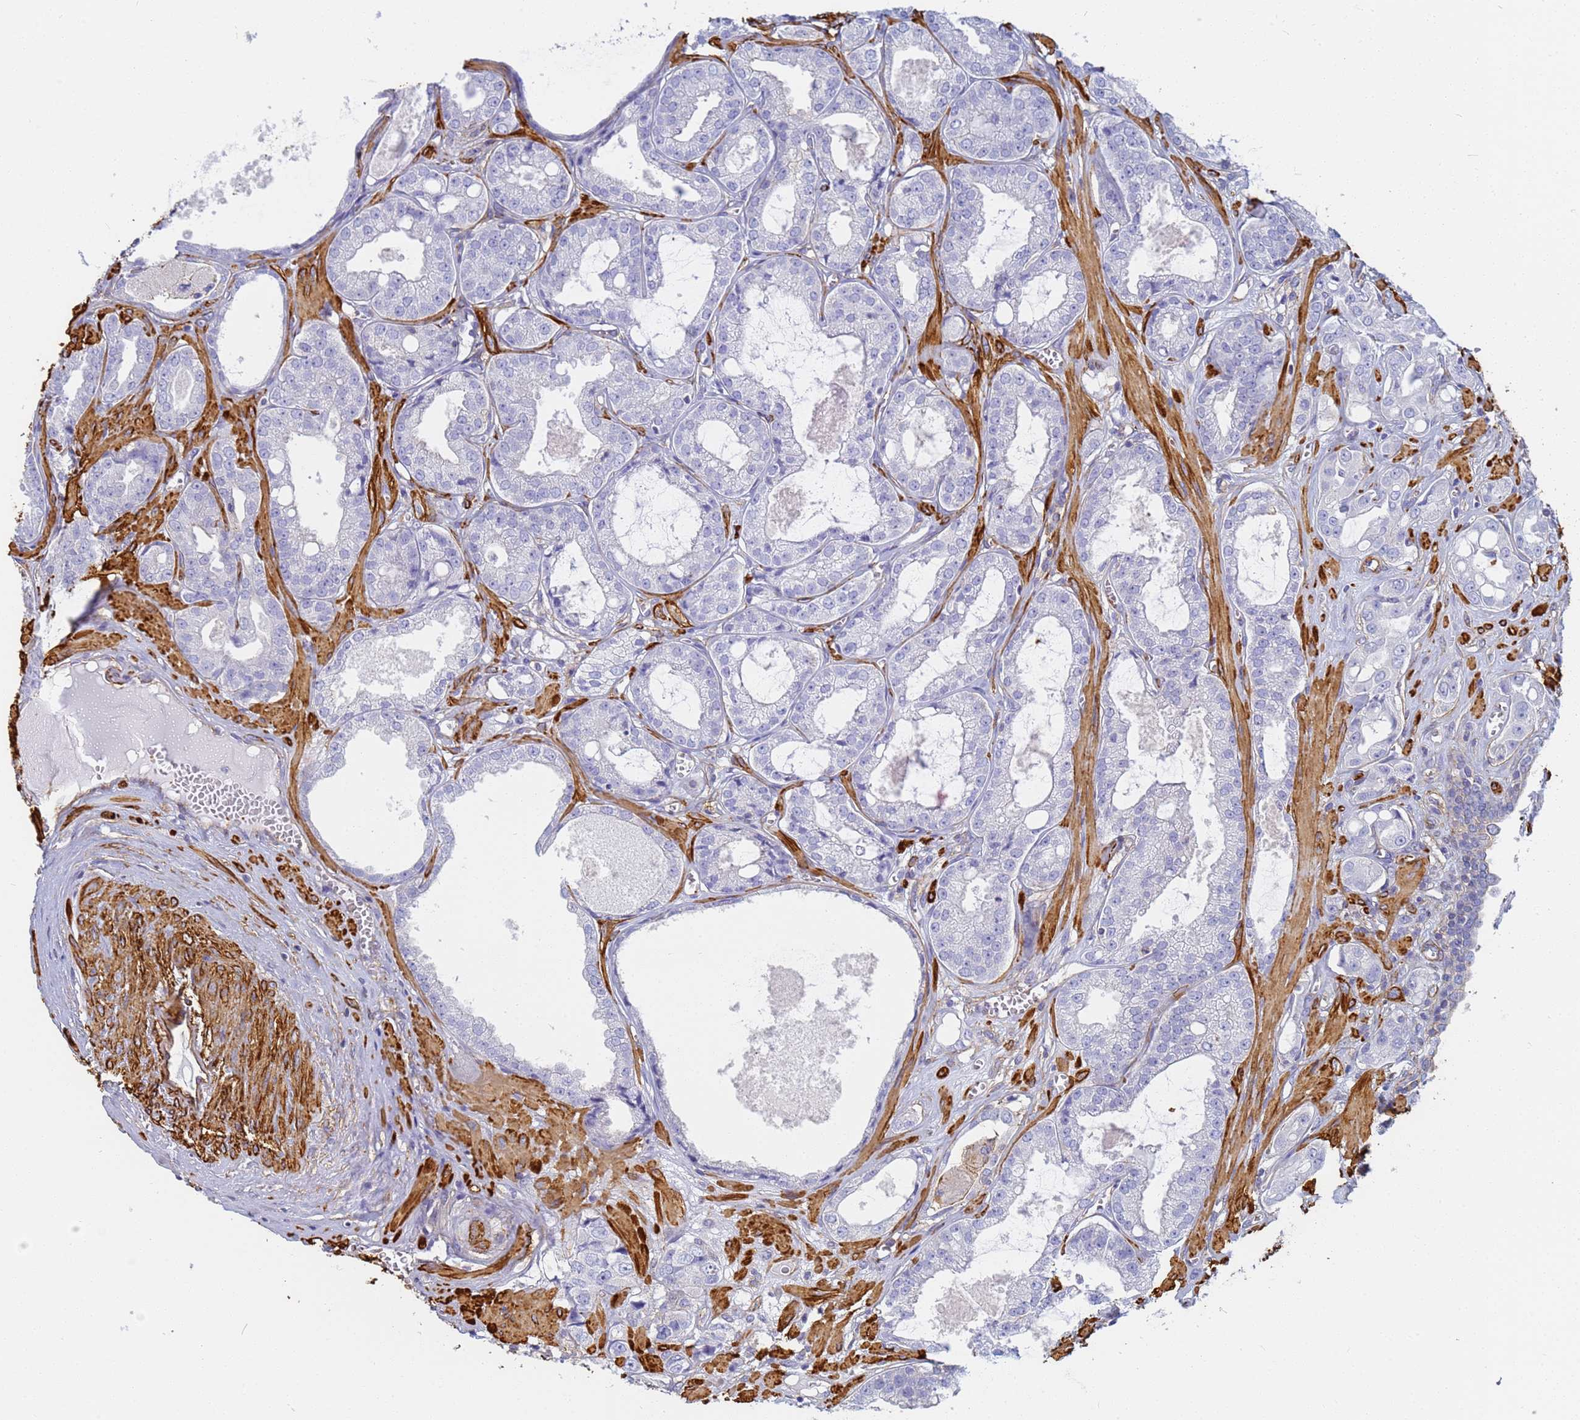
{"staining": {"intensity": "negative", "quantity": "none", "location": "none"}, "tissue": "prostate cancer", "cell_type": "Tumor cells", "image_type": "cancer", "snomed": [{"axis": "morphology", "description": "Adenocarcinoma, High grade"}, {"axis": "topography", "description": "Prostate"}], "caption": "An immunohistochemistry (IHC) image of prostate cancer (adenocarcinoma (high-grade)) is shown. There is no staining in tumor cells of prostate cancer (adenocarcinoma (high-grade)).", "gene": "TPM1", "patient": {"sex": "male", "age": 74}}